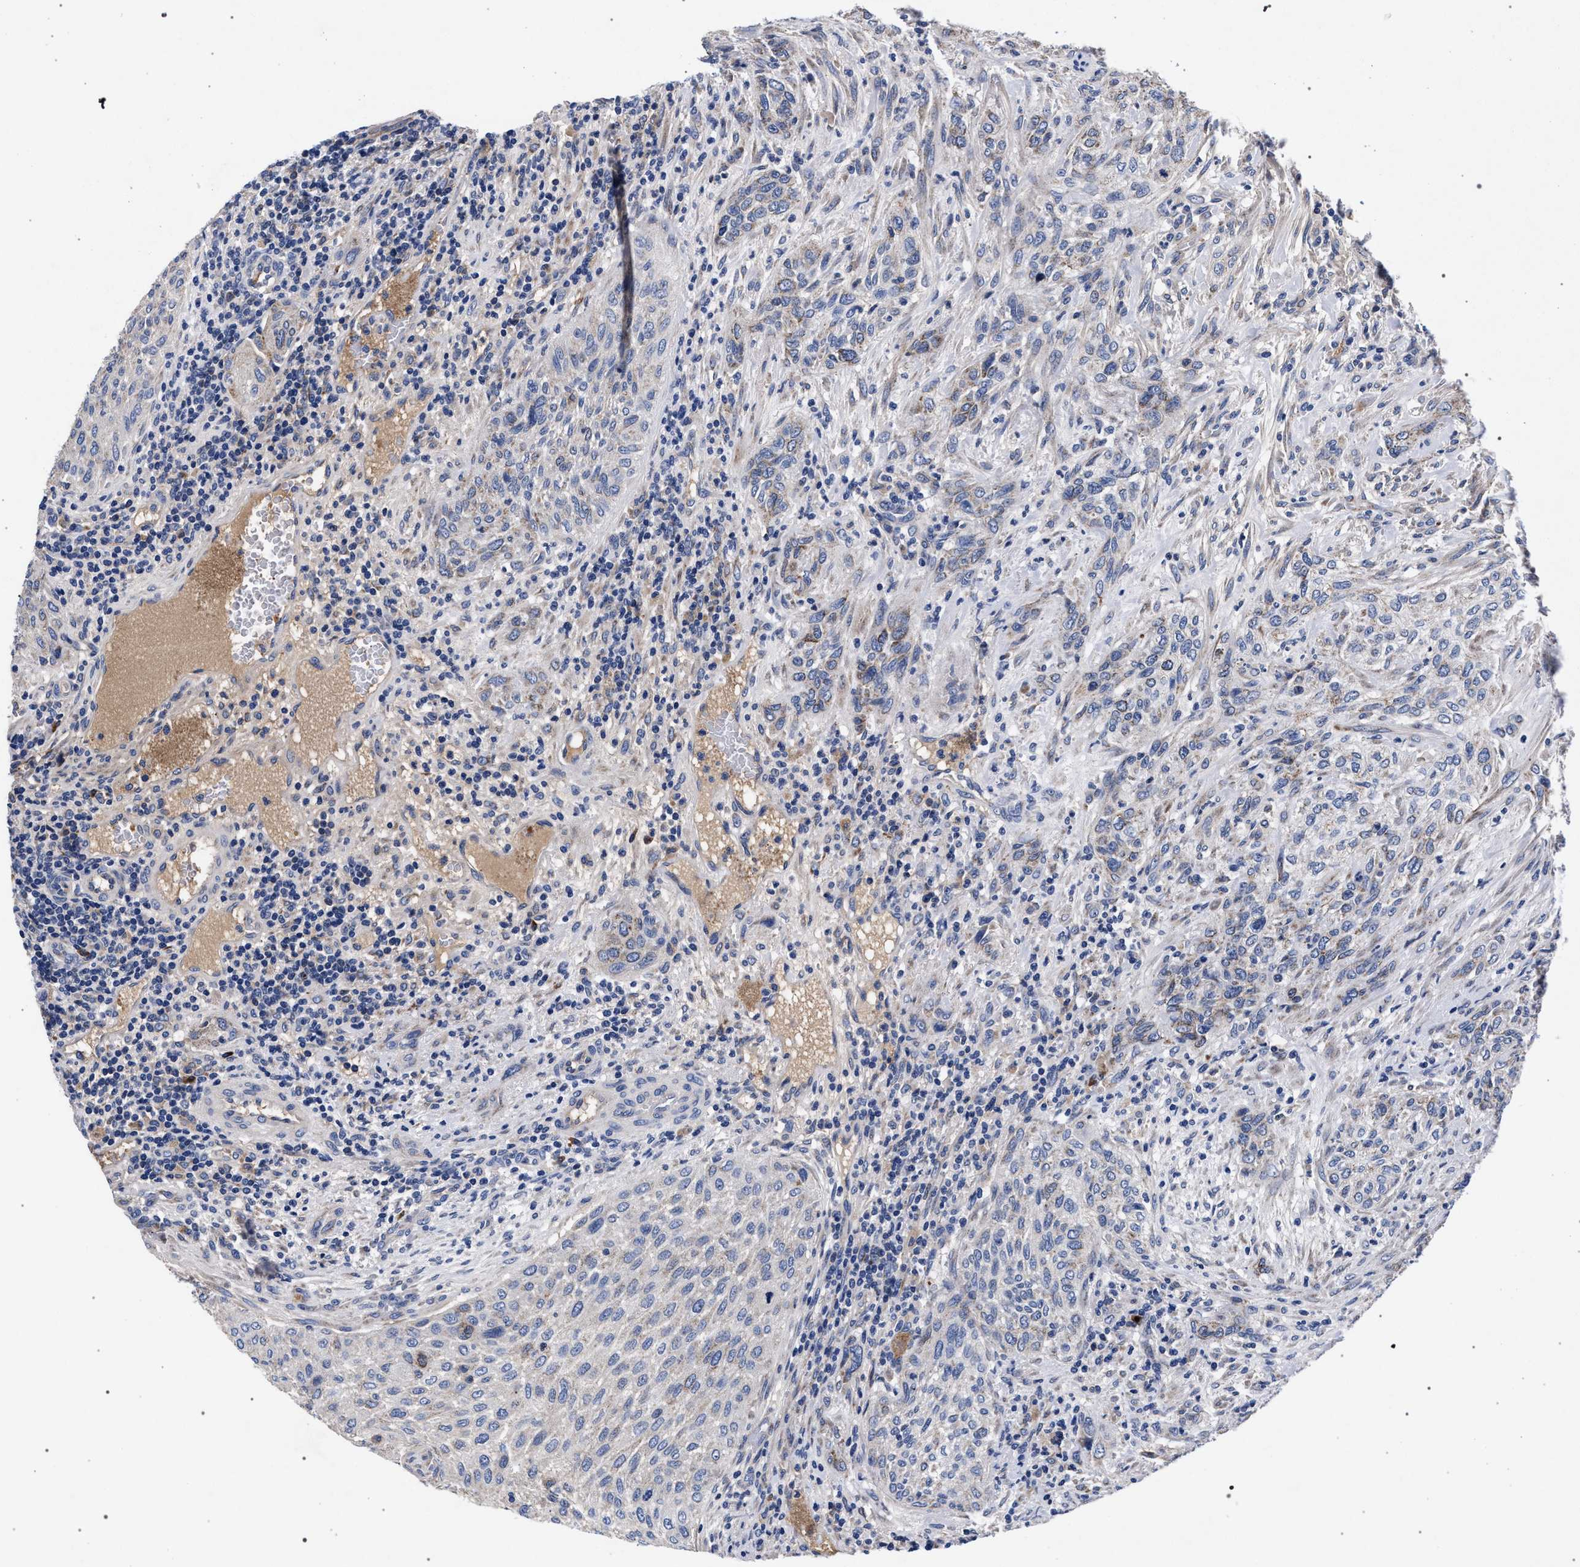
{"staining": {"intensity": "weak", "quantity": "<25%", "location": "cytoplasmic/membranous"}, "tissue": "urothelial cancer", "cell_type": "Tumor cells", "image_type": "cancer", "snomed": [{"axis": "morphology", "description": "Urothelial carcinoma, Low grade"}, {"axis": "morphology", "description": "Urothelial carcinoma, High grade"}, {"axis": "topography", "description": "Urinary bladder"}], "caption": "Urothelial cancer was stained to show a protein in brown. There is no significant positivity in tumor cells.", "gene": "ACOX1", "patient": {"sex": "male", "age": 35}}